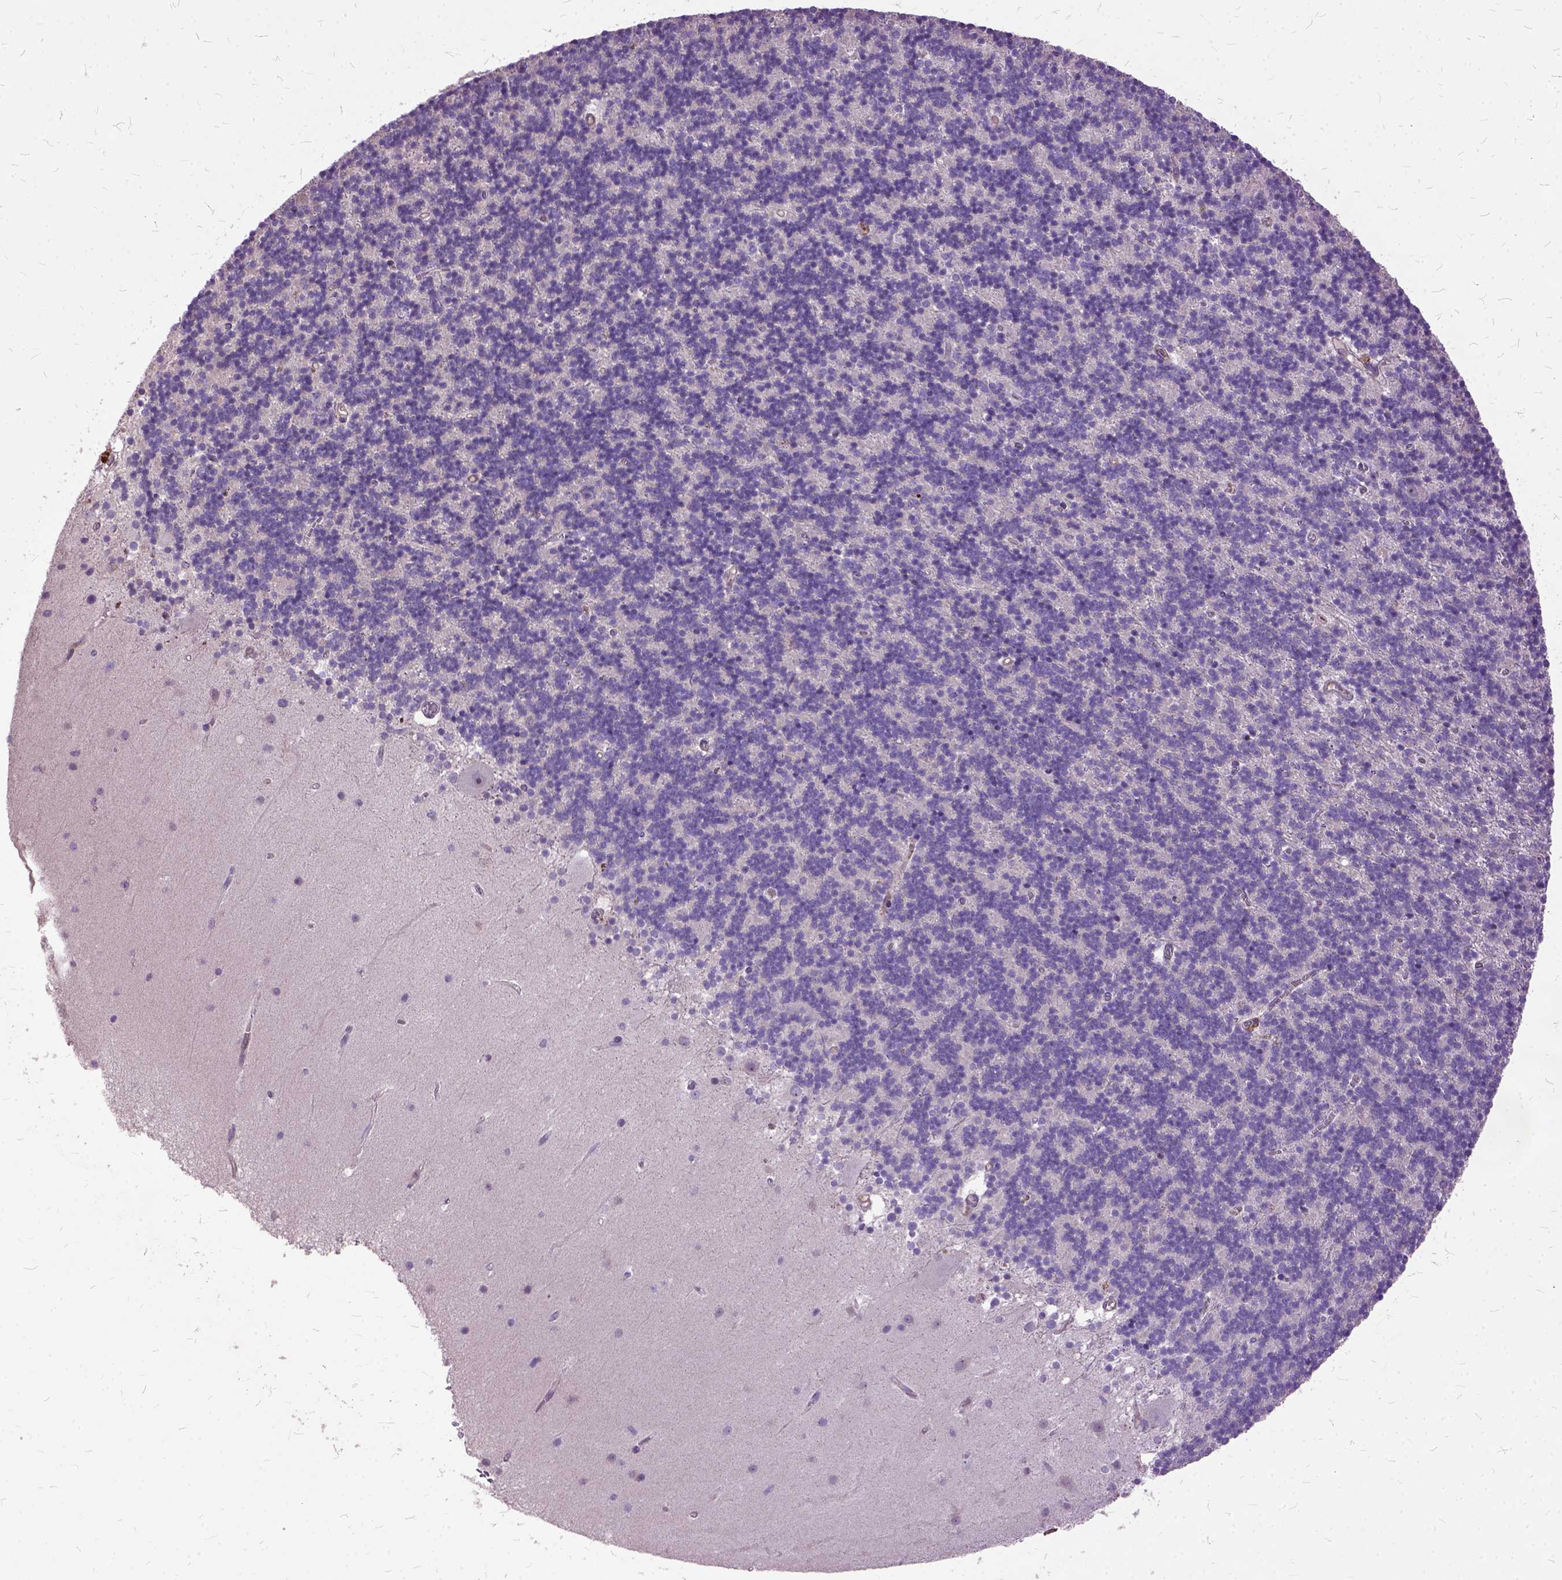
{"staining": {"intensity": "negative", "quantity": "none", "location": "none"}, "tissue": "cerebellum", "cell_type": "Cells in granular layer", "image_type": "normal", "snomed": [{"axis": "morphology", "description": "Normal tissue, NOS"}, {"axis": "topography", "description": "Cerebellum"}], "caption": "Protein analysis of unremarkable cerebellum reveals no significant expression in cells in granular layer.", "gene": "AREG", "patient": {"sex": "male", "age": 70}}